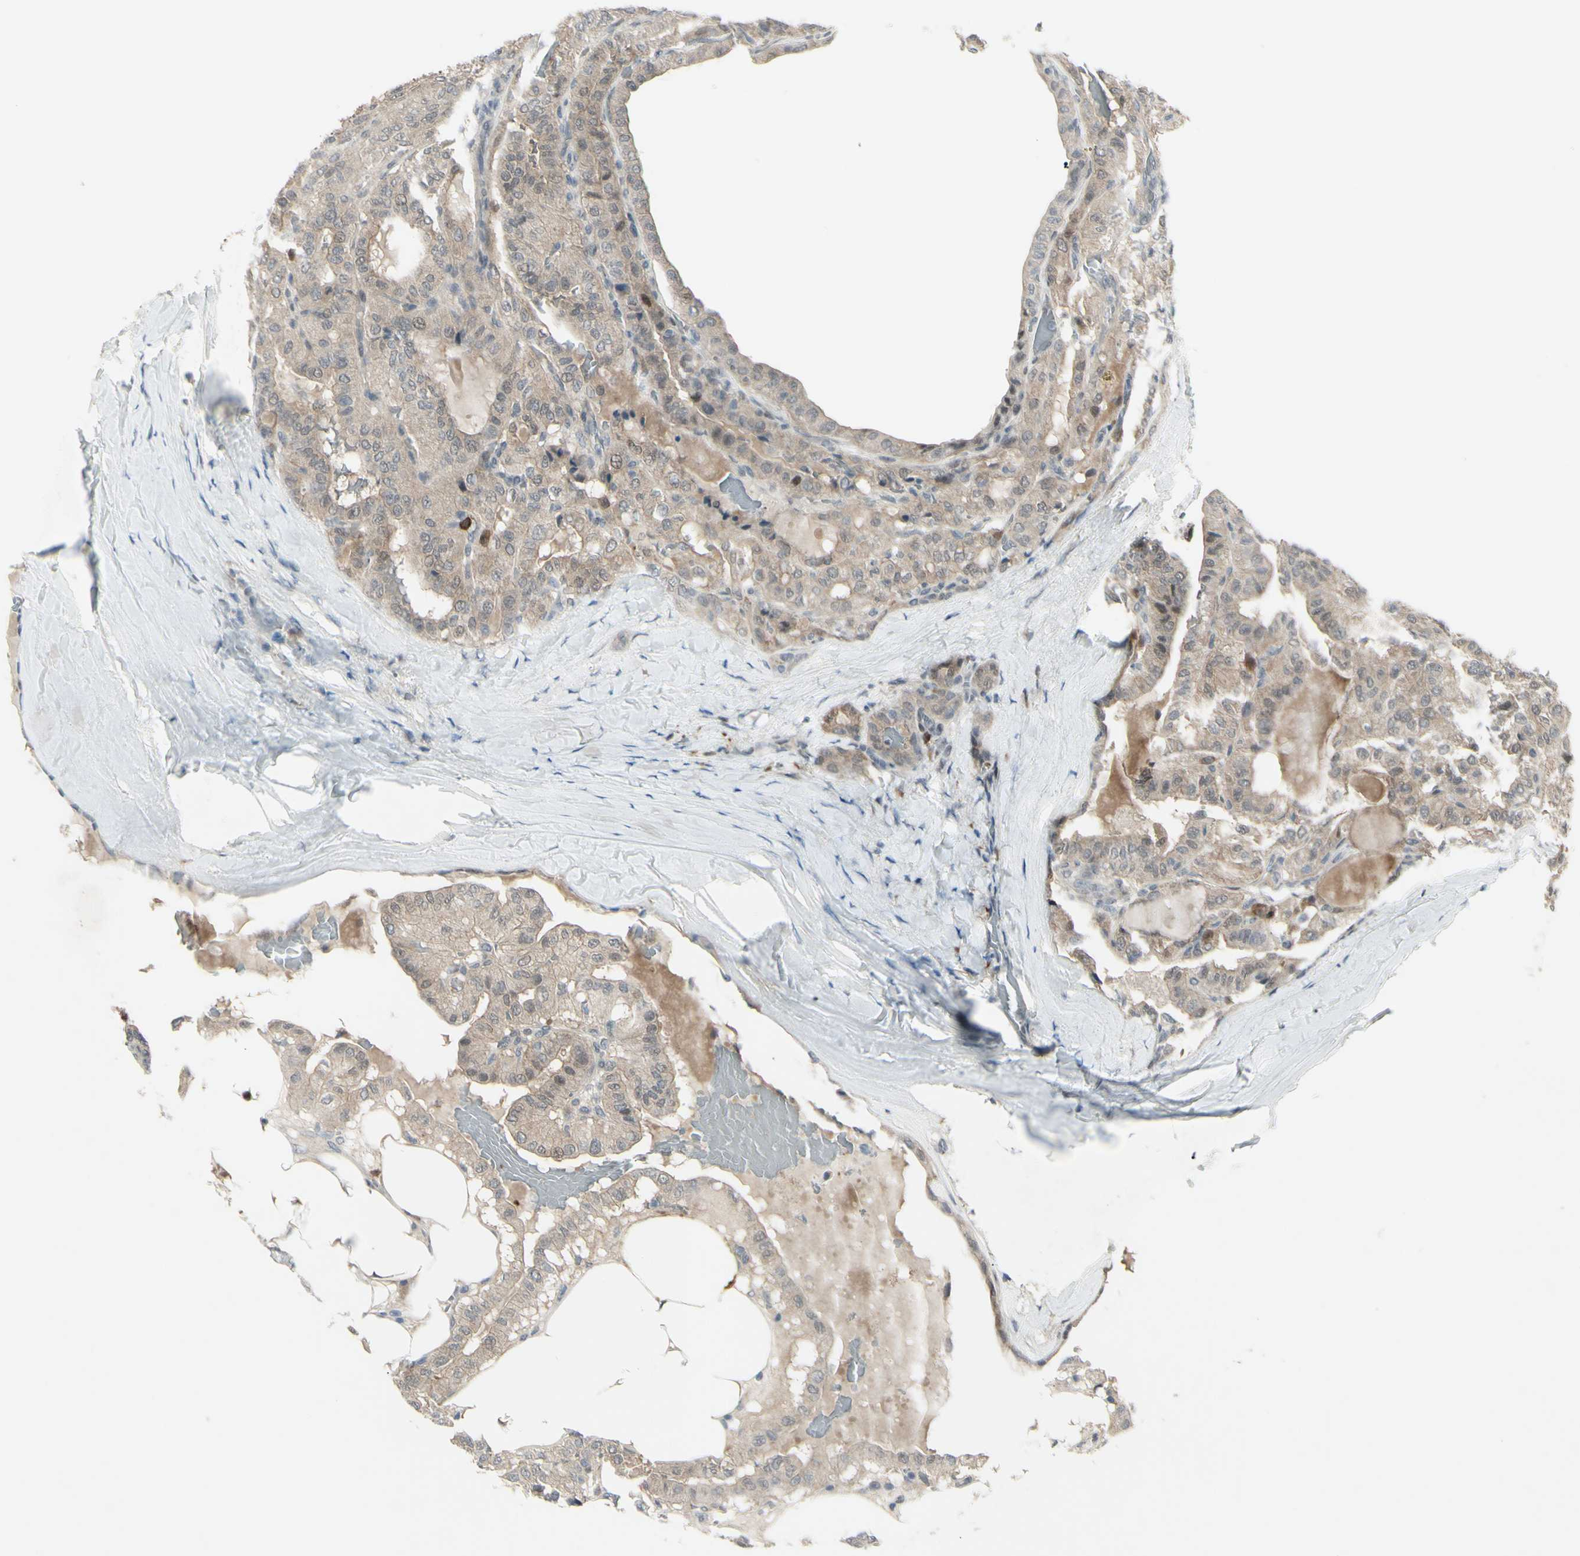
{"staining": {"intensity": "moderate", "quantity": "25%-75%", "location": "cytoplasmic/membranous"}, "tissue": "thyroid cancer", "cell_type": "Tumor cells", "image_type": "cancer", "snomed": [{"axis": "morphology", "description": "Papillary adenocarcinoma, NOS"}, {"axis": "topography", "description": "Thyroid gland"}], "caption": "Brown immunohistochemical staining in papillary adenocarcinoma (thyroid) exhibits moderate cytoplasmic/membranous positivity in about 25%-75% of tumor cells.", "gene": "ETNK1", "patient": {"sex": "male", "age": 77}}